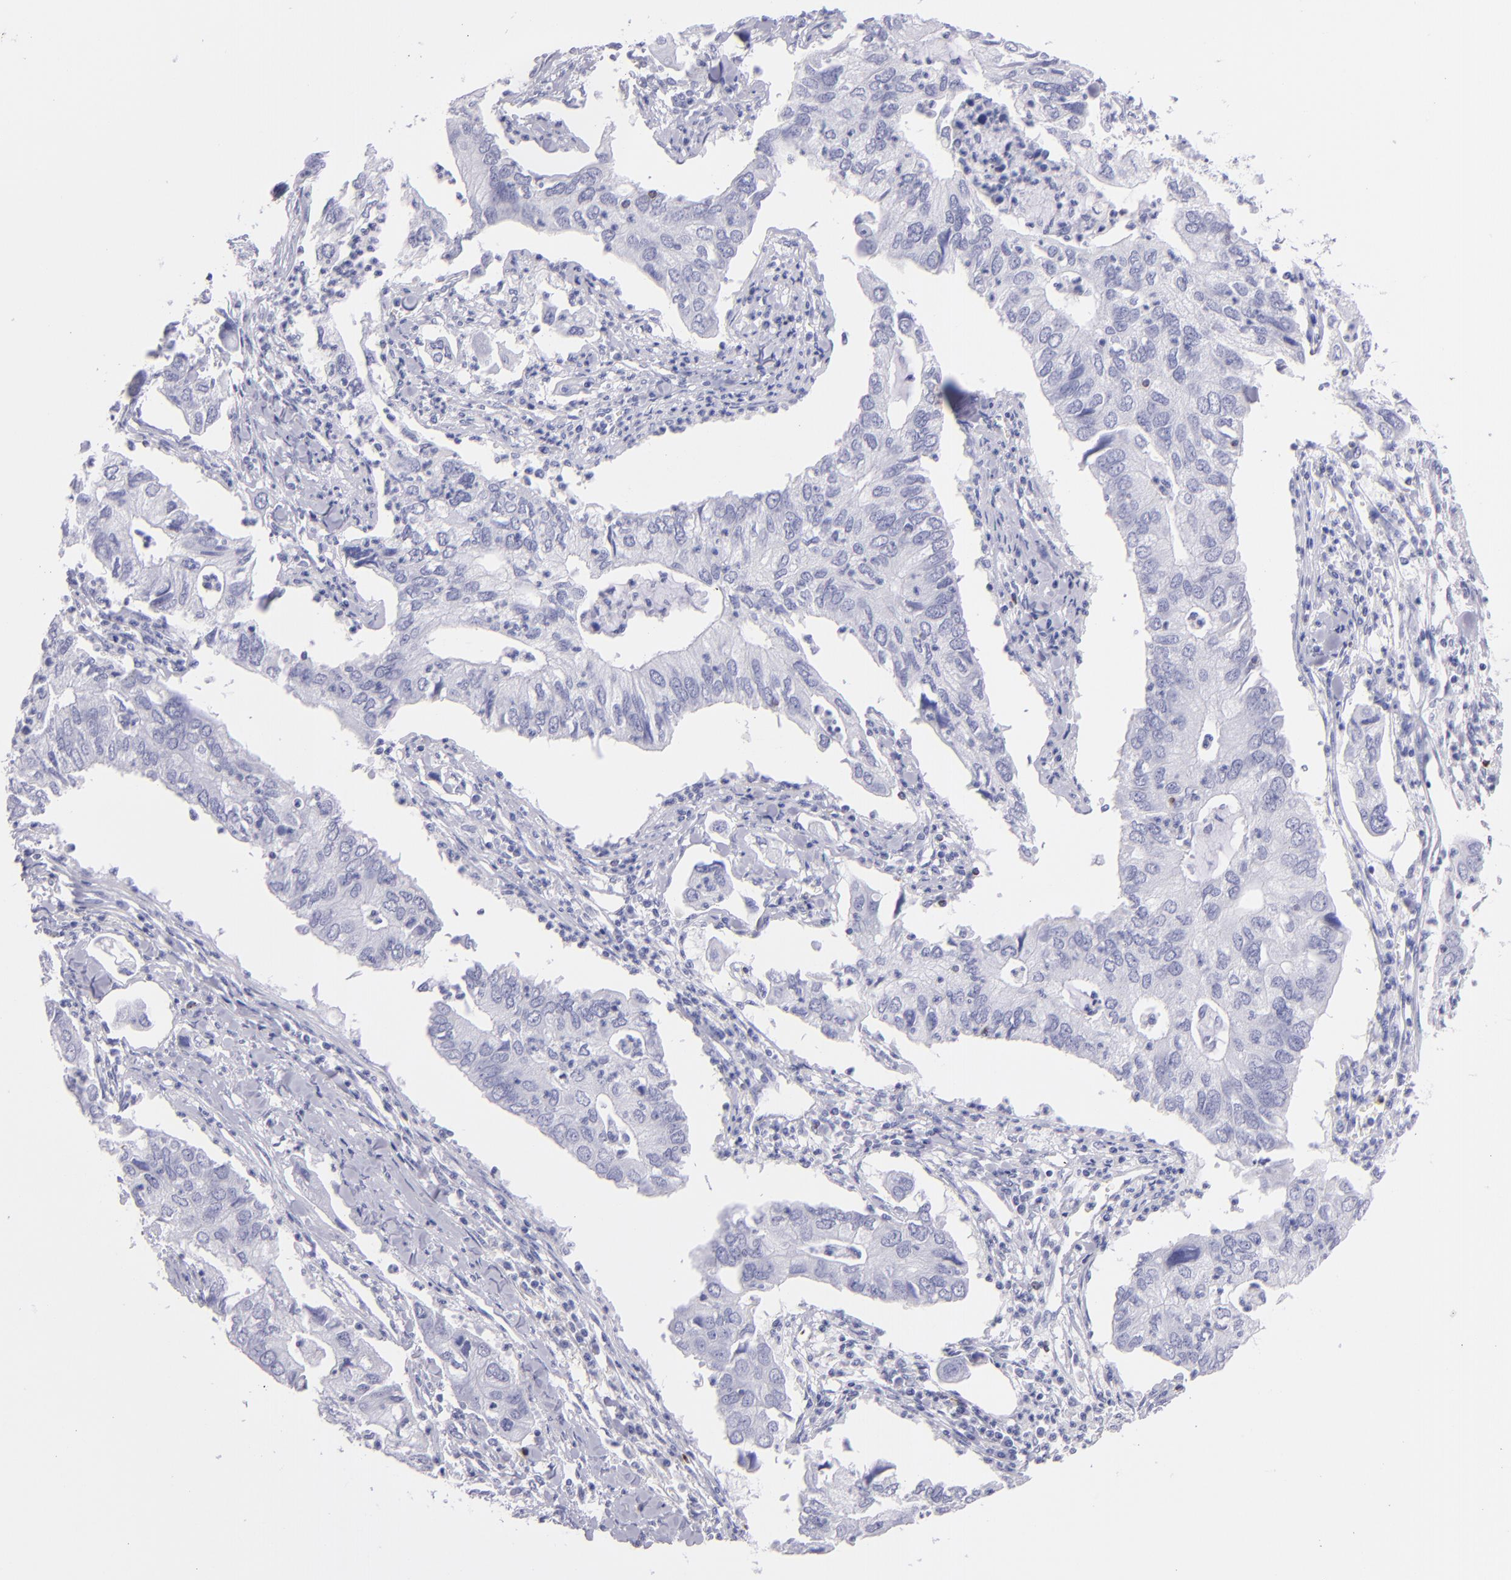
{"staining": {"intensity": "negative", "quantity": "none", "location": "none"}, "tissue": "lung cancer", "cell_type": "Tumor cells", "image_type": "cancer", "snomed": [{"axis": "morphology", "description": "Adenocarcinoma, NOS"}, {"axis": "topography", "description": "Lung"}], "caption": "Human lung adenocarcinoma stained for a protein using IHC displays no expression in tumor cells.", "gene": "PRF1", "patient": {"sex": "male", "age": 48}}